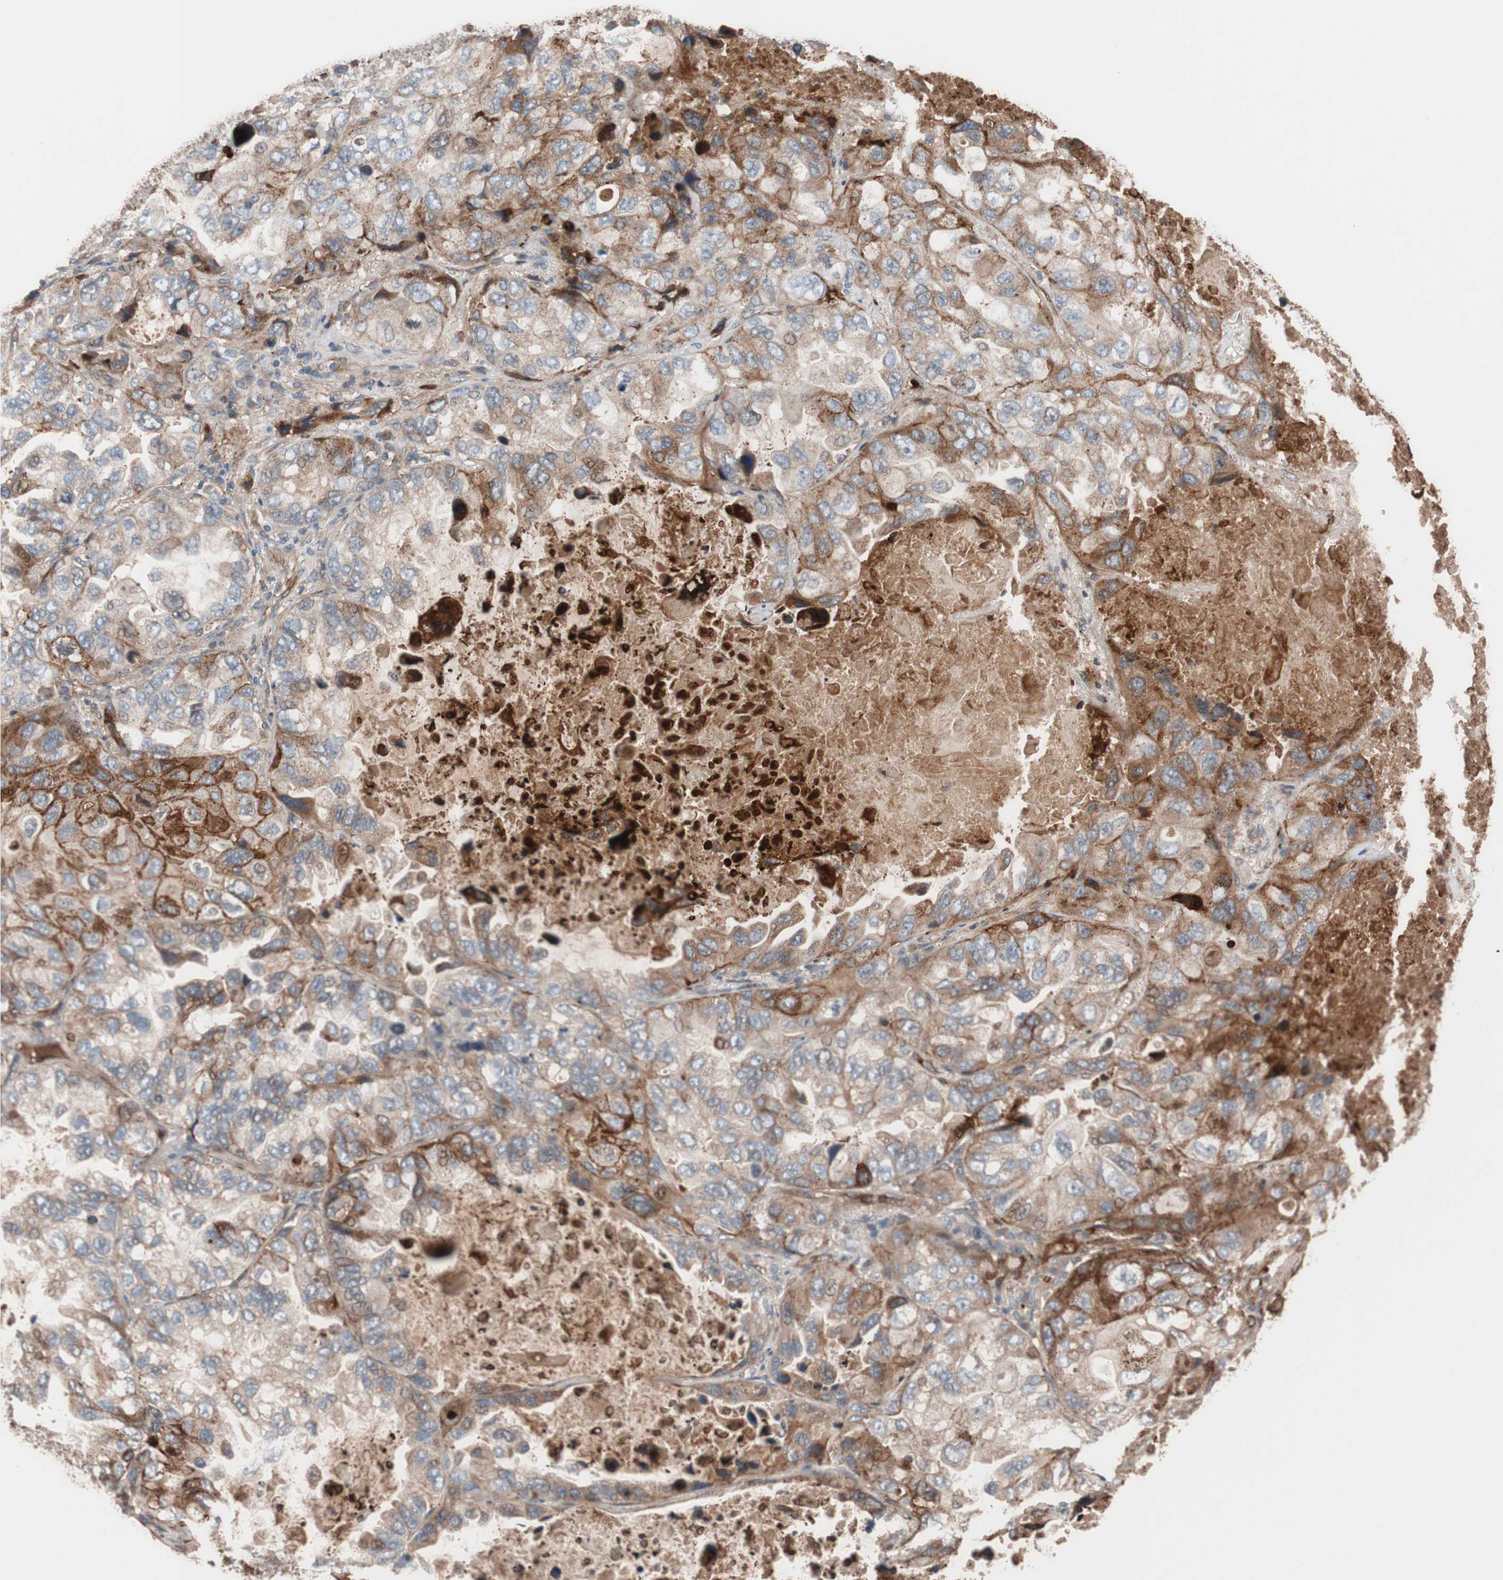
{"staining": {"intensity": "moderate", "quantity": ">75%", "location": "cytoplasmic/membranous"}, "tissue": "lung cancer", "cell_type": "Tumor cells", "image_type": "cancer", "snomed": [{"axis": "morphology", "description": "Squamous cell carcinoma, NOS"}, {"axis": "topography", "description": "Lung"}], "caption": "Protein staining of lung cancer (squamous cell carcinoma) tissue reveals moderate cytoplasmic/membranous positivity in about >75% of tumor cells.", "gene": "SDC4", "patient": {"sex": "female", "age": 73}}